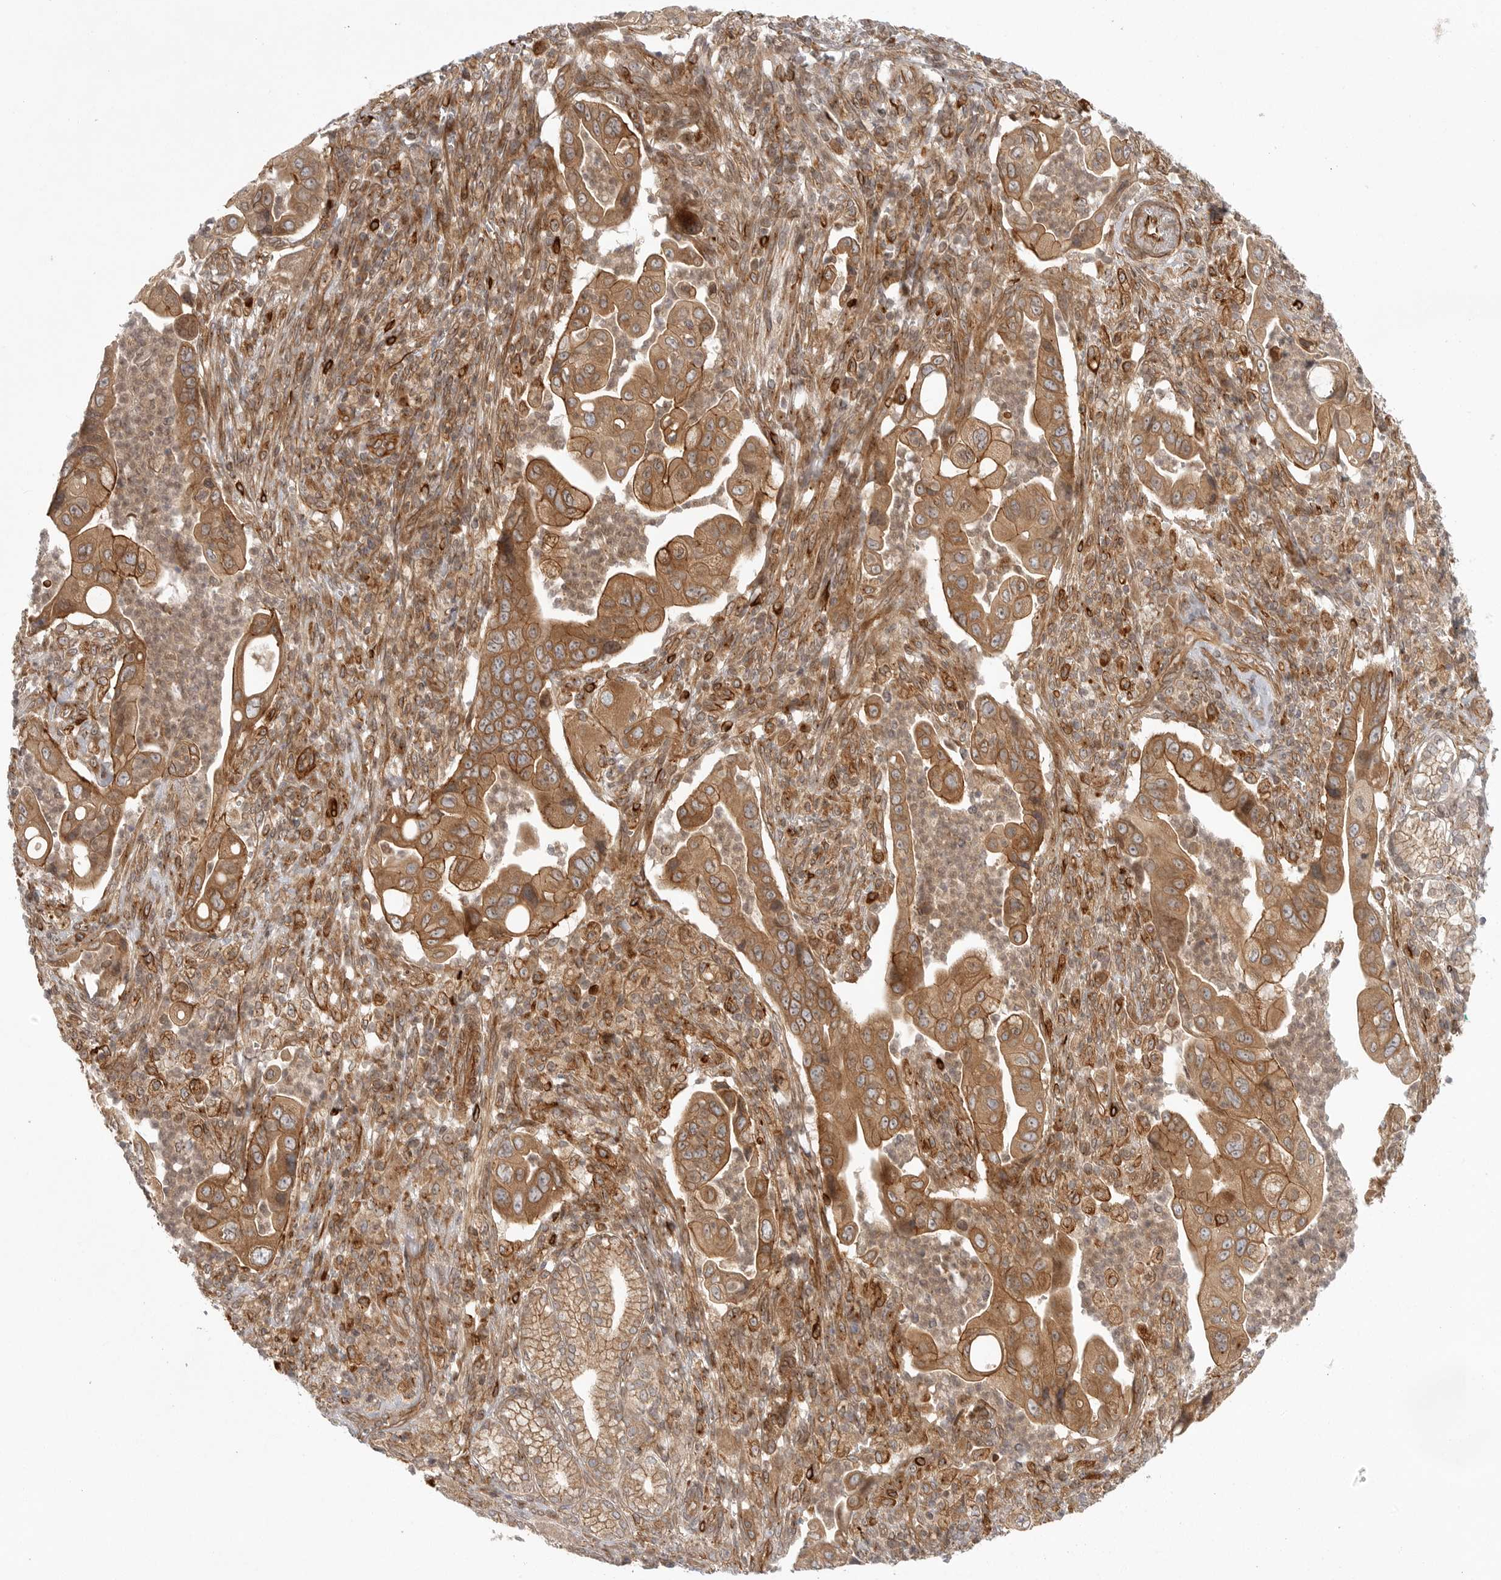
{"staining": {"intensity": "moderate", "quantity": ">75%", "location": "cytoplasmic/membranous"}, "tissue": "pancreatic cancer", "cell_type": "Tumor cells", "image_type": "cancer", "snomed": [{"axis": "morphology", "description": "Adenocarcinoma, NOS"}, {"axis": "topography", "description": "Pancreas"}], "caption": "Pancreatic cancer stained with immunohistochemistry (IHC) displays moderate cytoplasmic/membranous staining in approximately >75% of tumor cells. (brown staining indicates protein expression, while blue staining denotes nuclei).", "gene": "CCPG1", "patient": {"sex": "male", "age": 78}}